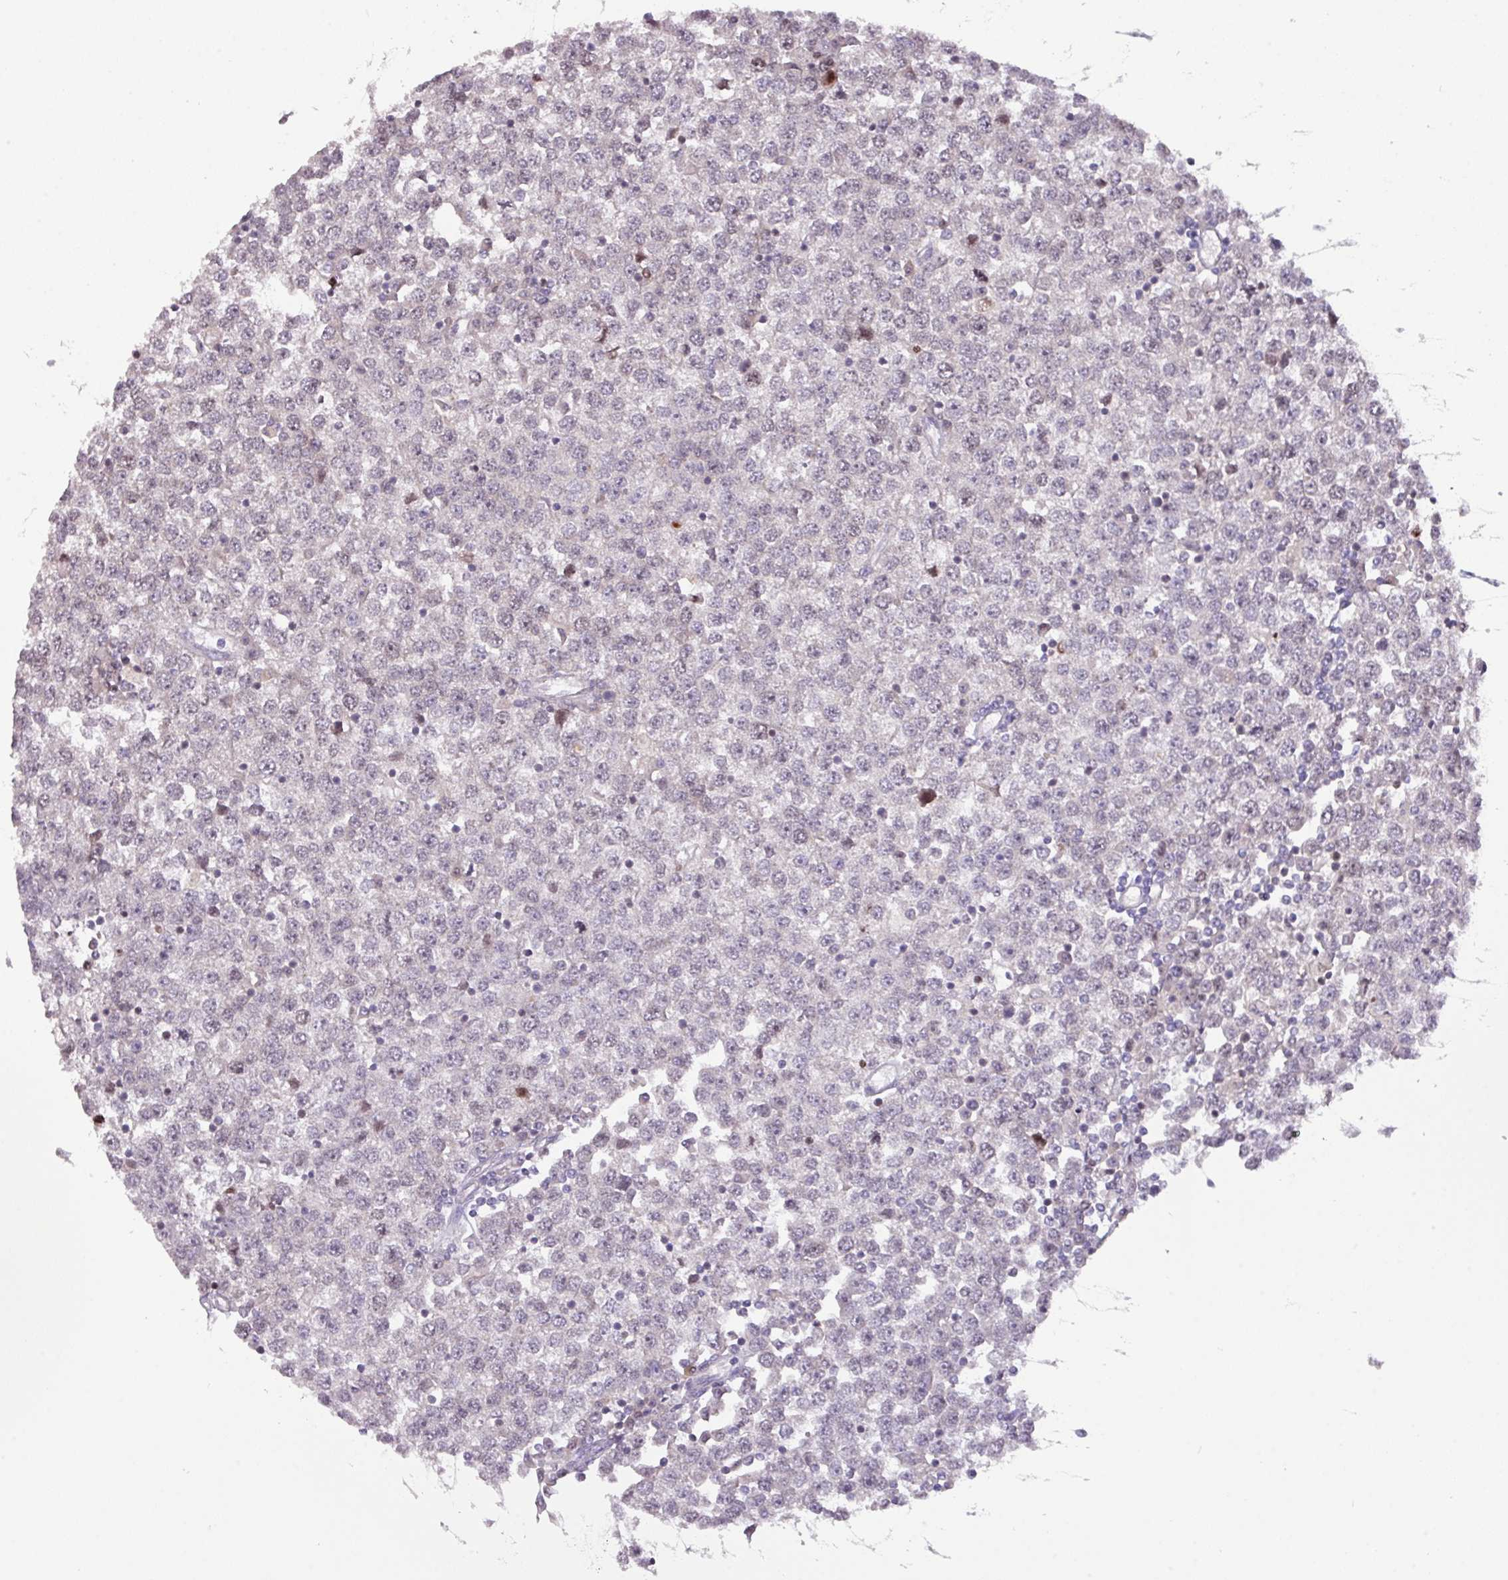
{"staining": {"intensity": "negative", "quantity": "none", "location": "none"}, "tissue": "testis cancer", "cell_type": "Tumor cells", "image_type": "cancer", "snomed": [{"axis": "morphology", "description": "Seminoma, NOS"}, {"axis": "topography", "description": "Testis"}], "caption": "Immunohistochemistry (IHC) of human seminoma (testis) displays no expression in tumor cells. Brightfield microscopy of immunohistochemistry stained with DAB (3,3'-diaminobenzidine) (brown) and hematoxylin (blue), captured at high magnification.", "gene": "ZNF394", "patient": {"sex": "male", "age": 65}}